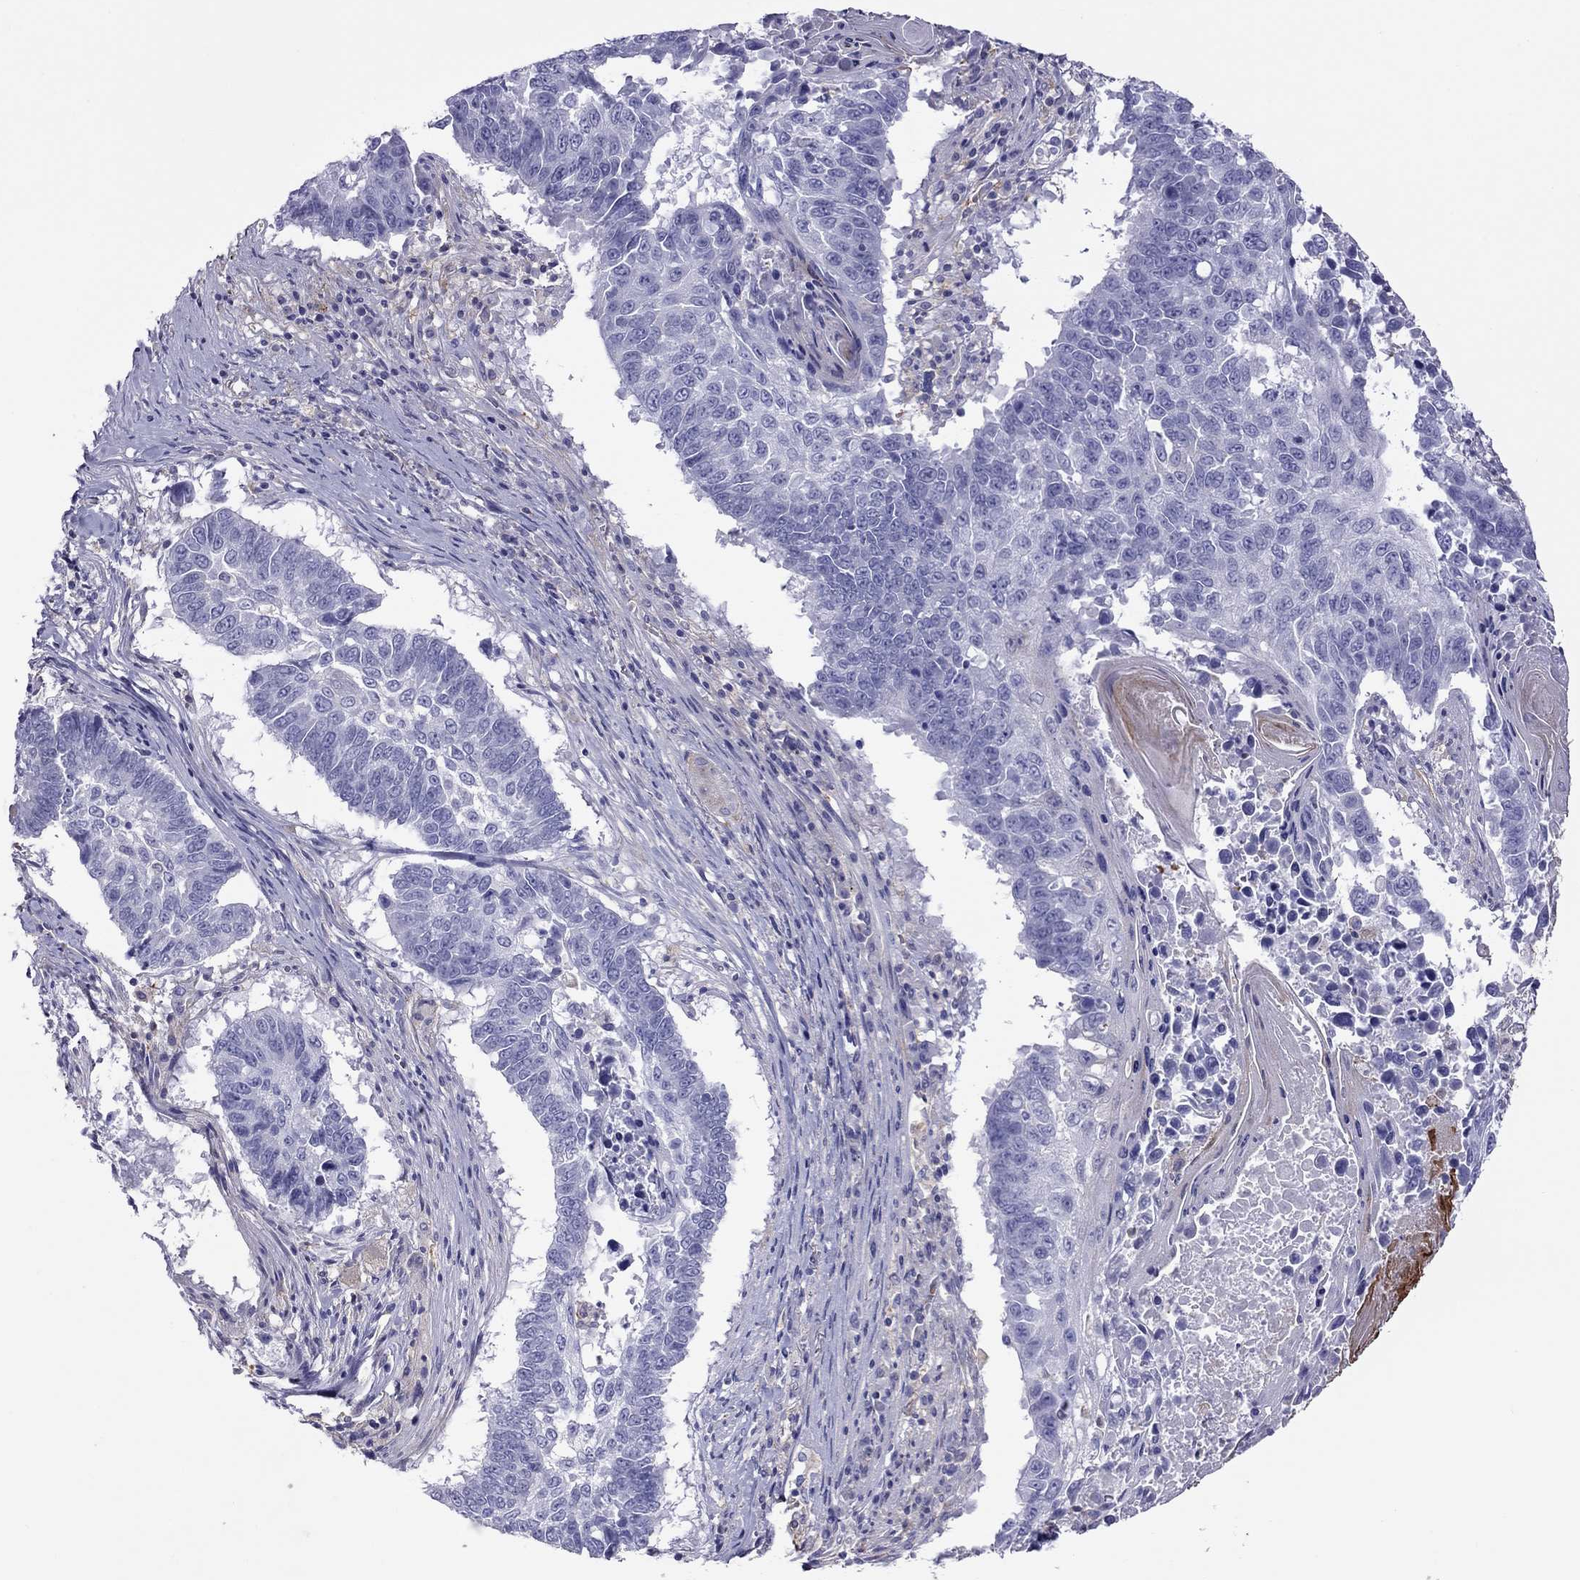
{"staining": {"intensity": "negative", "quantity": "none", "location": "none"}, "tissue": "lung cancer", "cell_type": "Tumor cells", "image_type": "cancer", "snomed": [{"axis": "morphology", "description": "Squamous cell carcinoma, NOS"}, {"axis": "topography", "description": "Lung"}], "caption": "This is a photomicrograph of immunohistochemistry staining of squamous cell carcinoma (lung), which shows no expression in tumor cells.", "gene": "ALOX15B", "patient": {"sex": "male", "age": 73}}